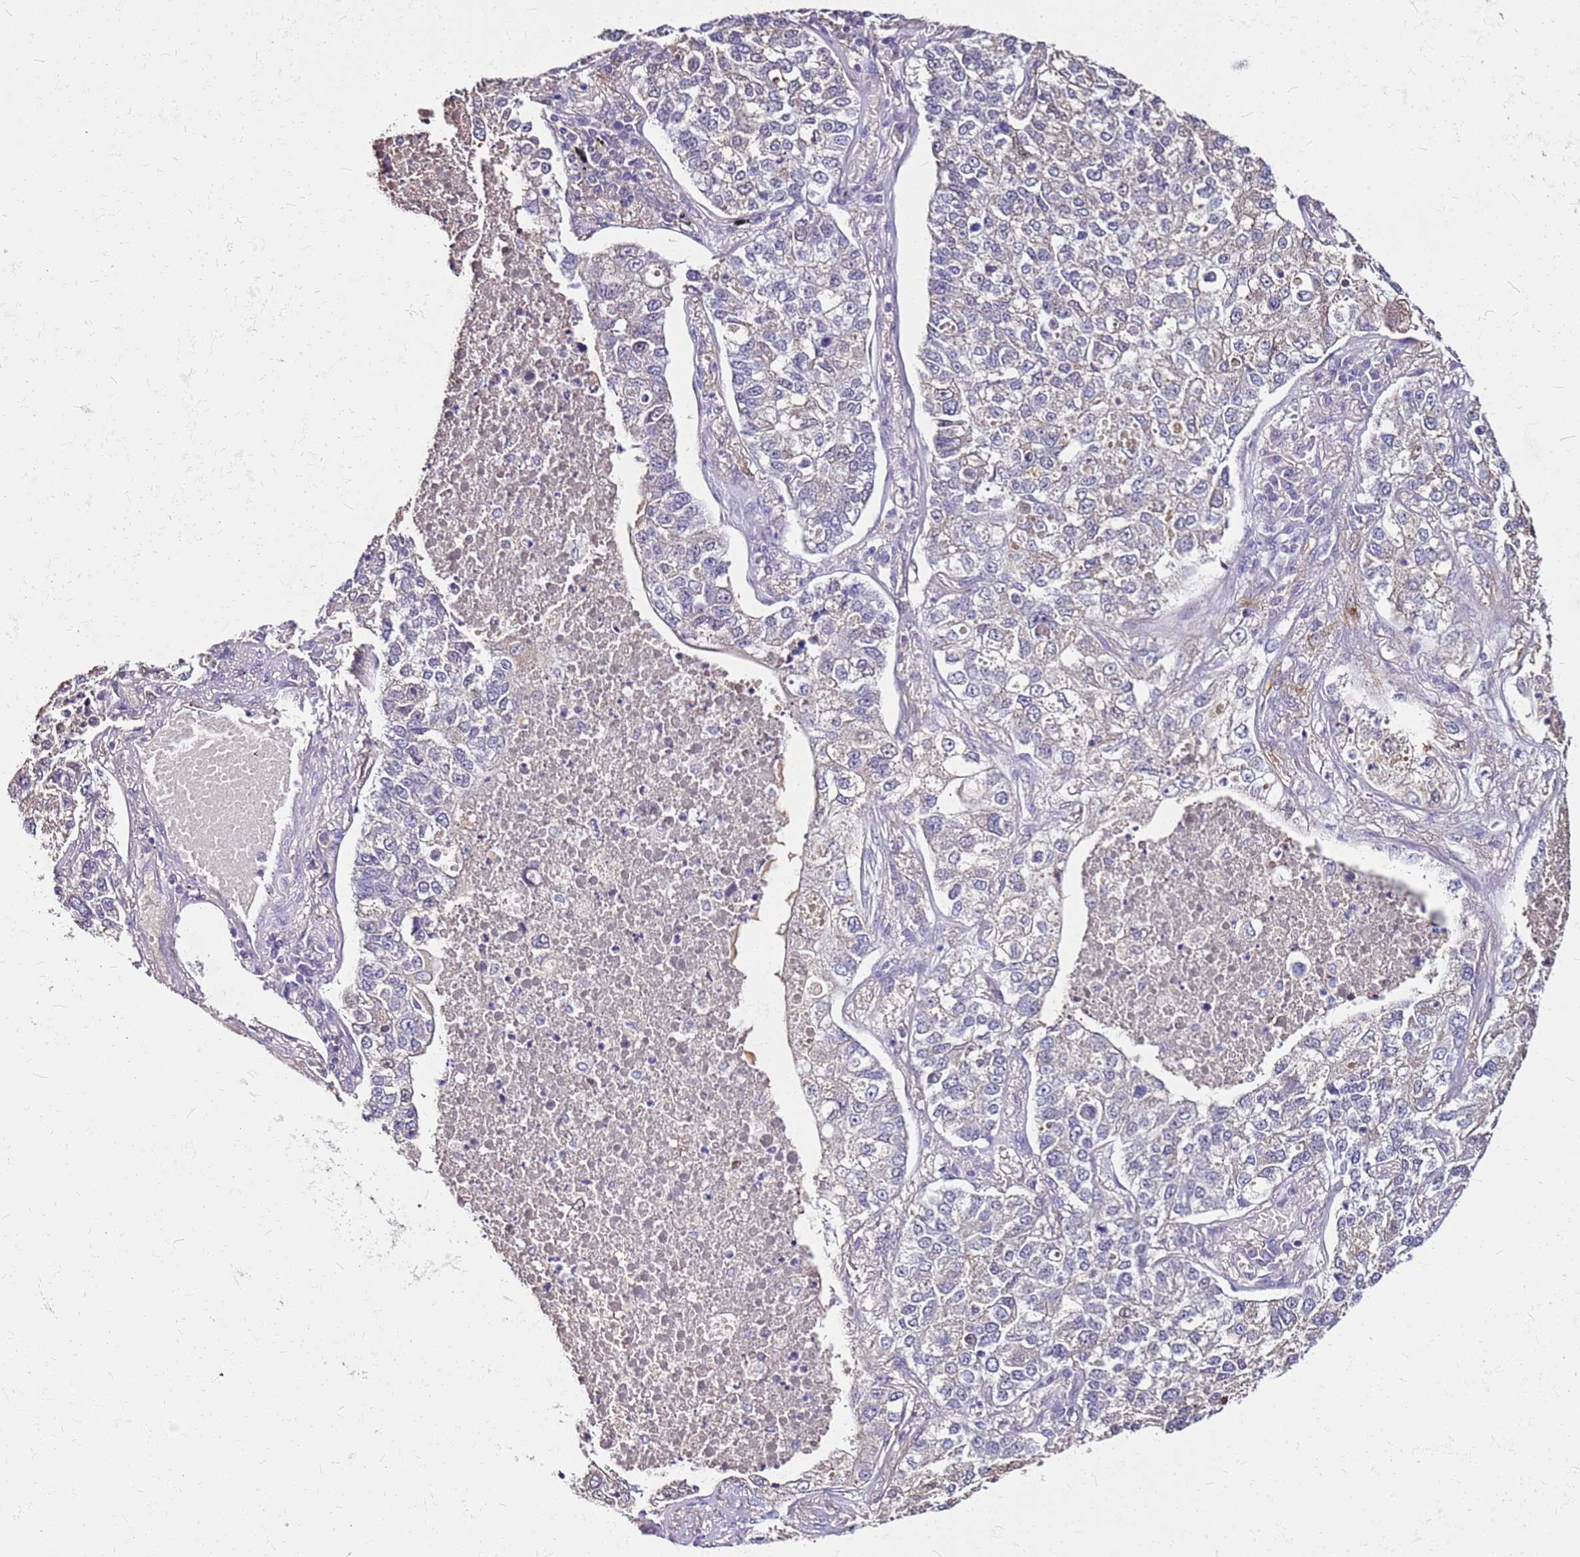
{"staining": {"intensity": "weak", "quantity": "<25%", "location": "cytoplasmic/membranous"}, "tissue": "lung cancer", "cell_type": "Tumor cells", "image_type": "cancer", "snomed": [{"axis": "morphology", "description": "Adenocarcinoma, NOS"}, {"axis": "topography", "description": "Lung"}], "caption": "DAB immunohistochemical staining of human lung cancer shows no significant expression in tumor cells.", "gene": "ALDH1A3", "patient": {"sex": "male", "age": 49}}